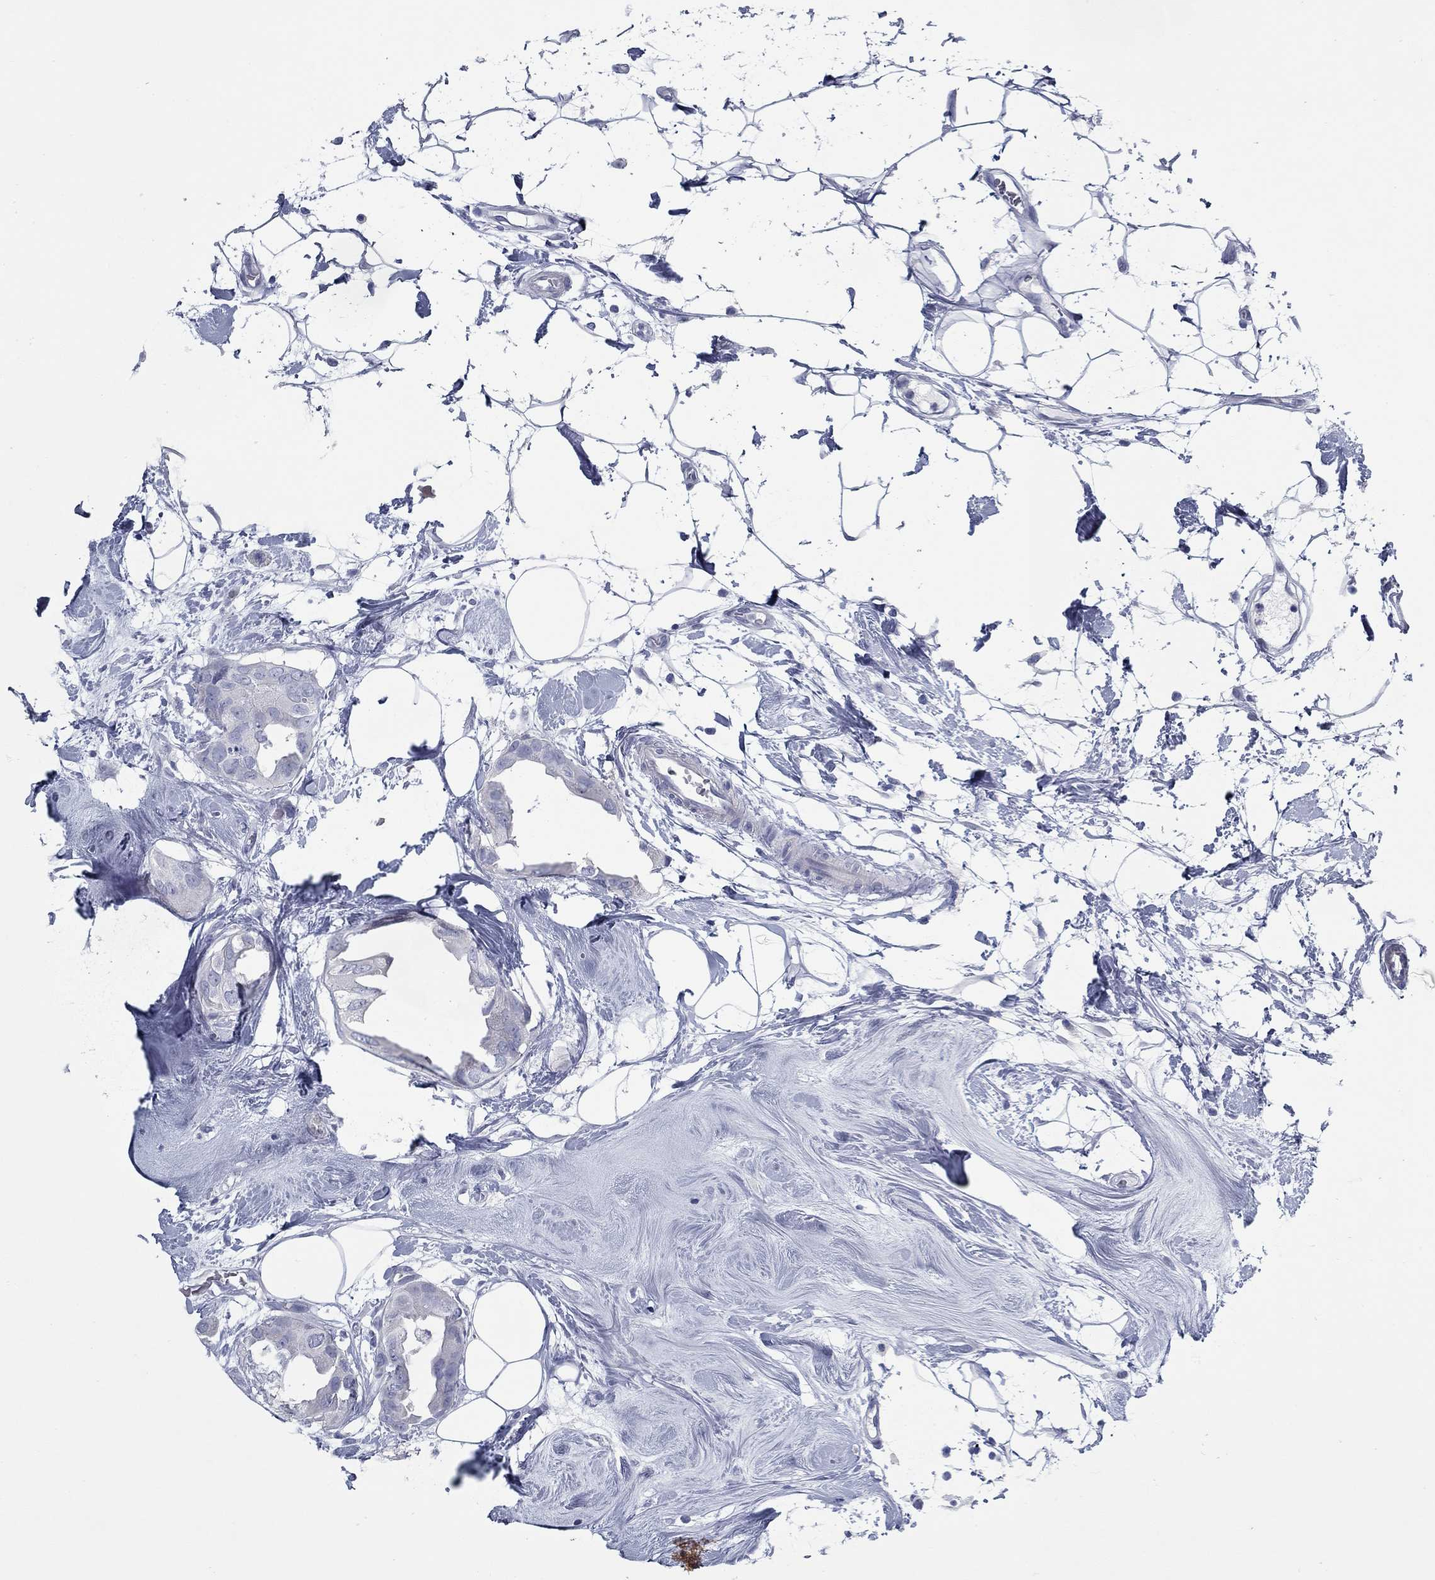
{"staining": {"intensity": "negative", "quantity": "none", "location": "none"}, "tissue": "breast cancer", "cell_type": "Tumor cells", "image_type": "cancer", "snomed": [{"axis": "morphology", "description": "Normal tissue, NOS"}, {"axis": "morphology", "description": "Duct carcinoma"}, {"axis": "topography", "description": "Breast"}], "caption": "Immunohistochemistry of breast cancer exhibits no positivity in tumor cells.", "gene": "KIRREL2", "patient": {"sex": "female", "age": 40}}